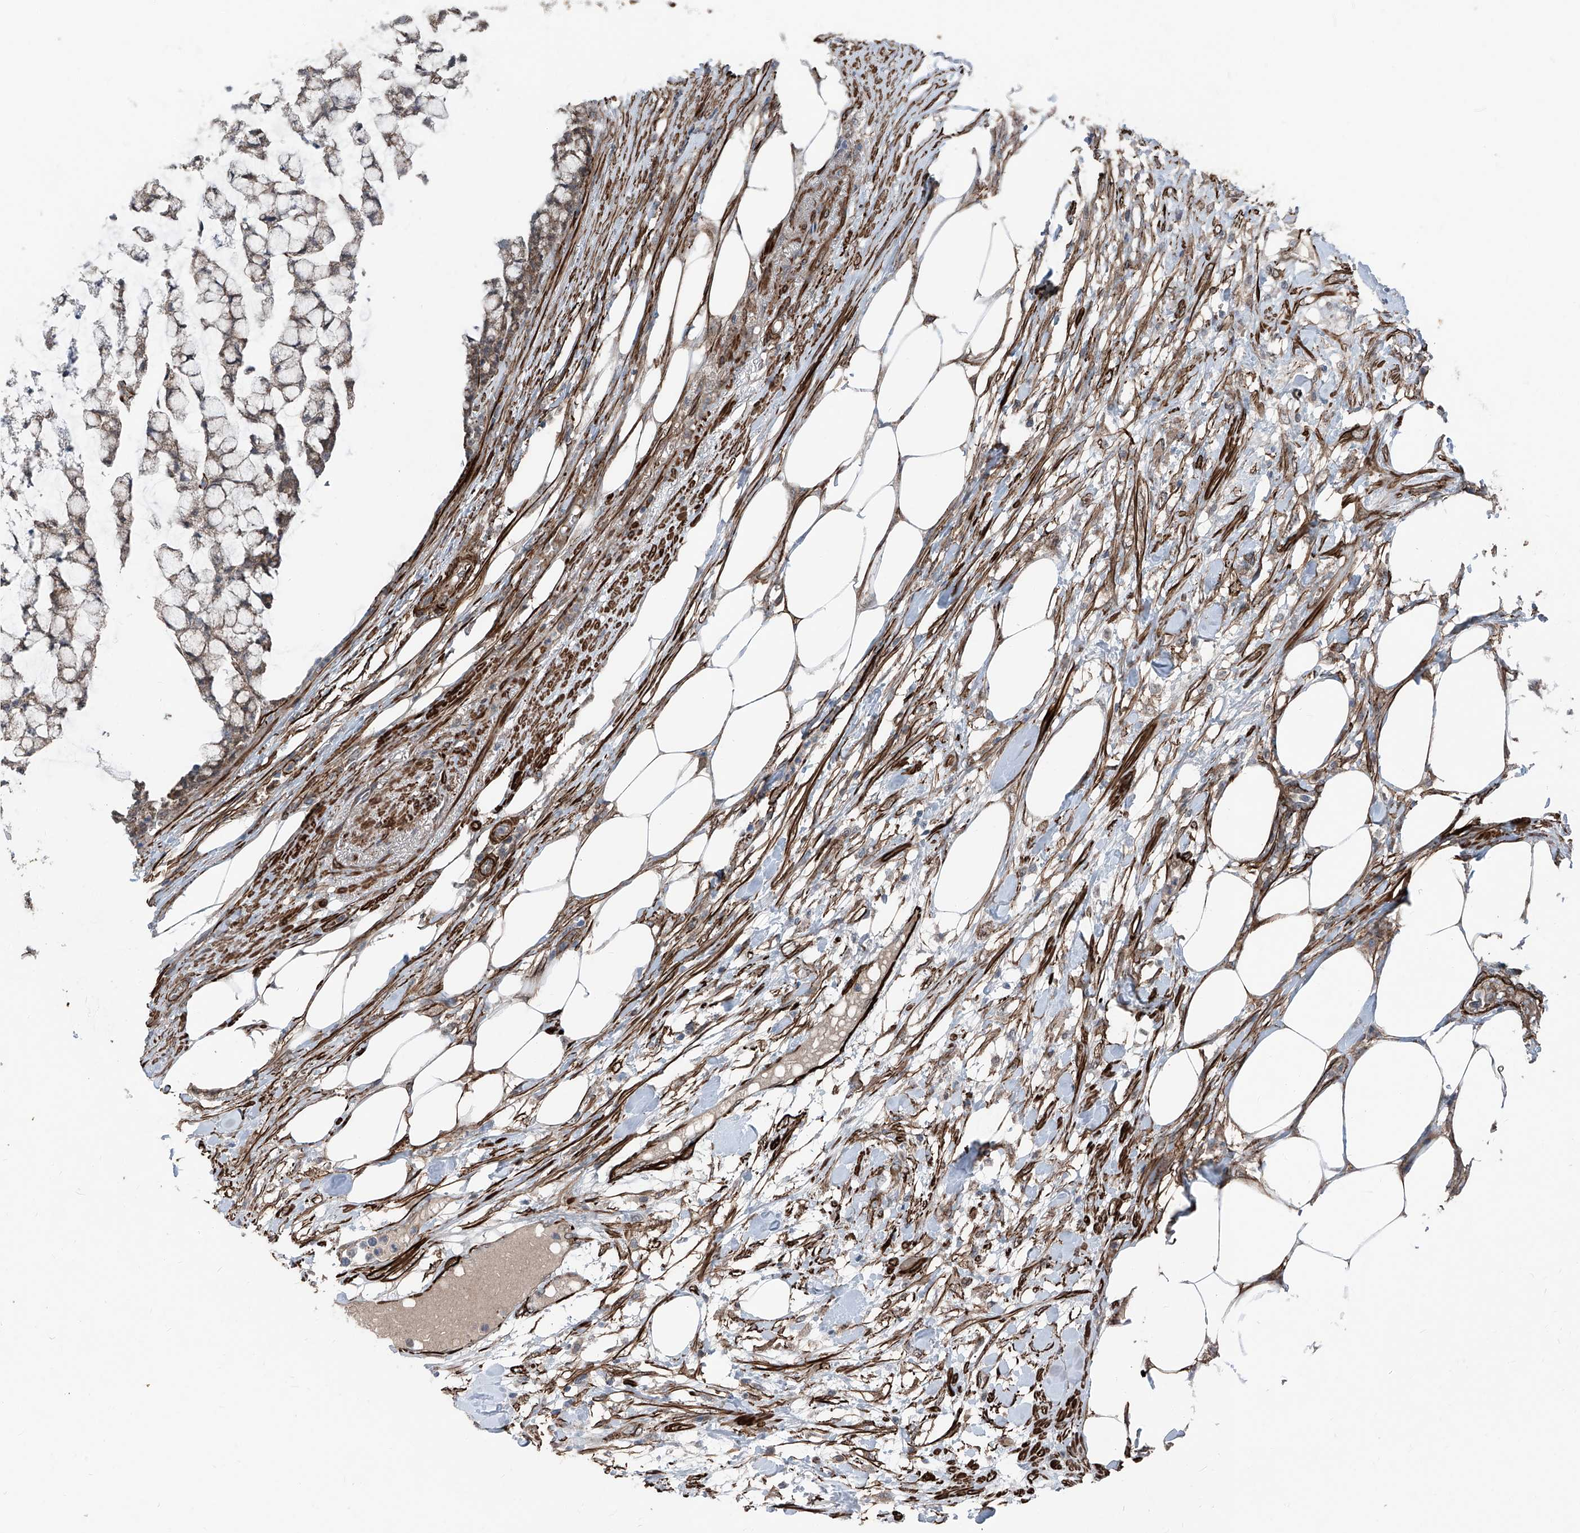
{"staining": {"intensity": "moderate", "quantity": "25%-75%", "location": "cytoplasmic/membranous"}, "tissue": "colorectal cancer", "cell_type": "Tumor cells", "image_type": "cancer", "snomed": [{"axis": "morphology", "description": "Adenocarcinoma, NOS"}, {"axis": "topography", "description": "Colon"}], "caption": "A brown stain shows moderate cytoplasmic/membranous expression of a protein in human colorectal adenocarcinoma tumor cells.", "gene": "COA7", "patient": {"sex": "female", "age": 84}}